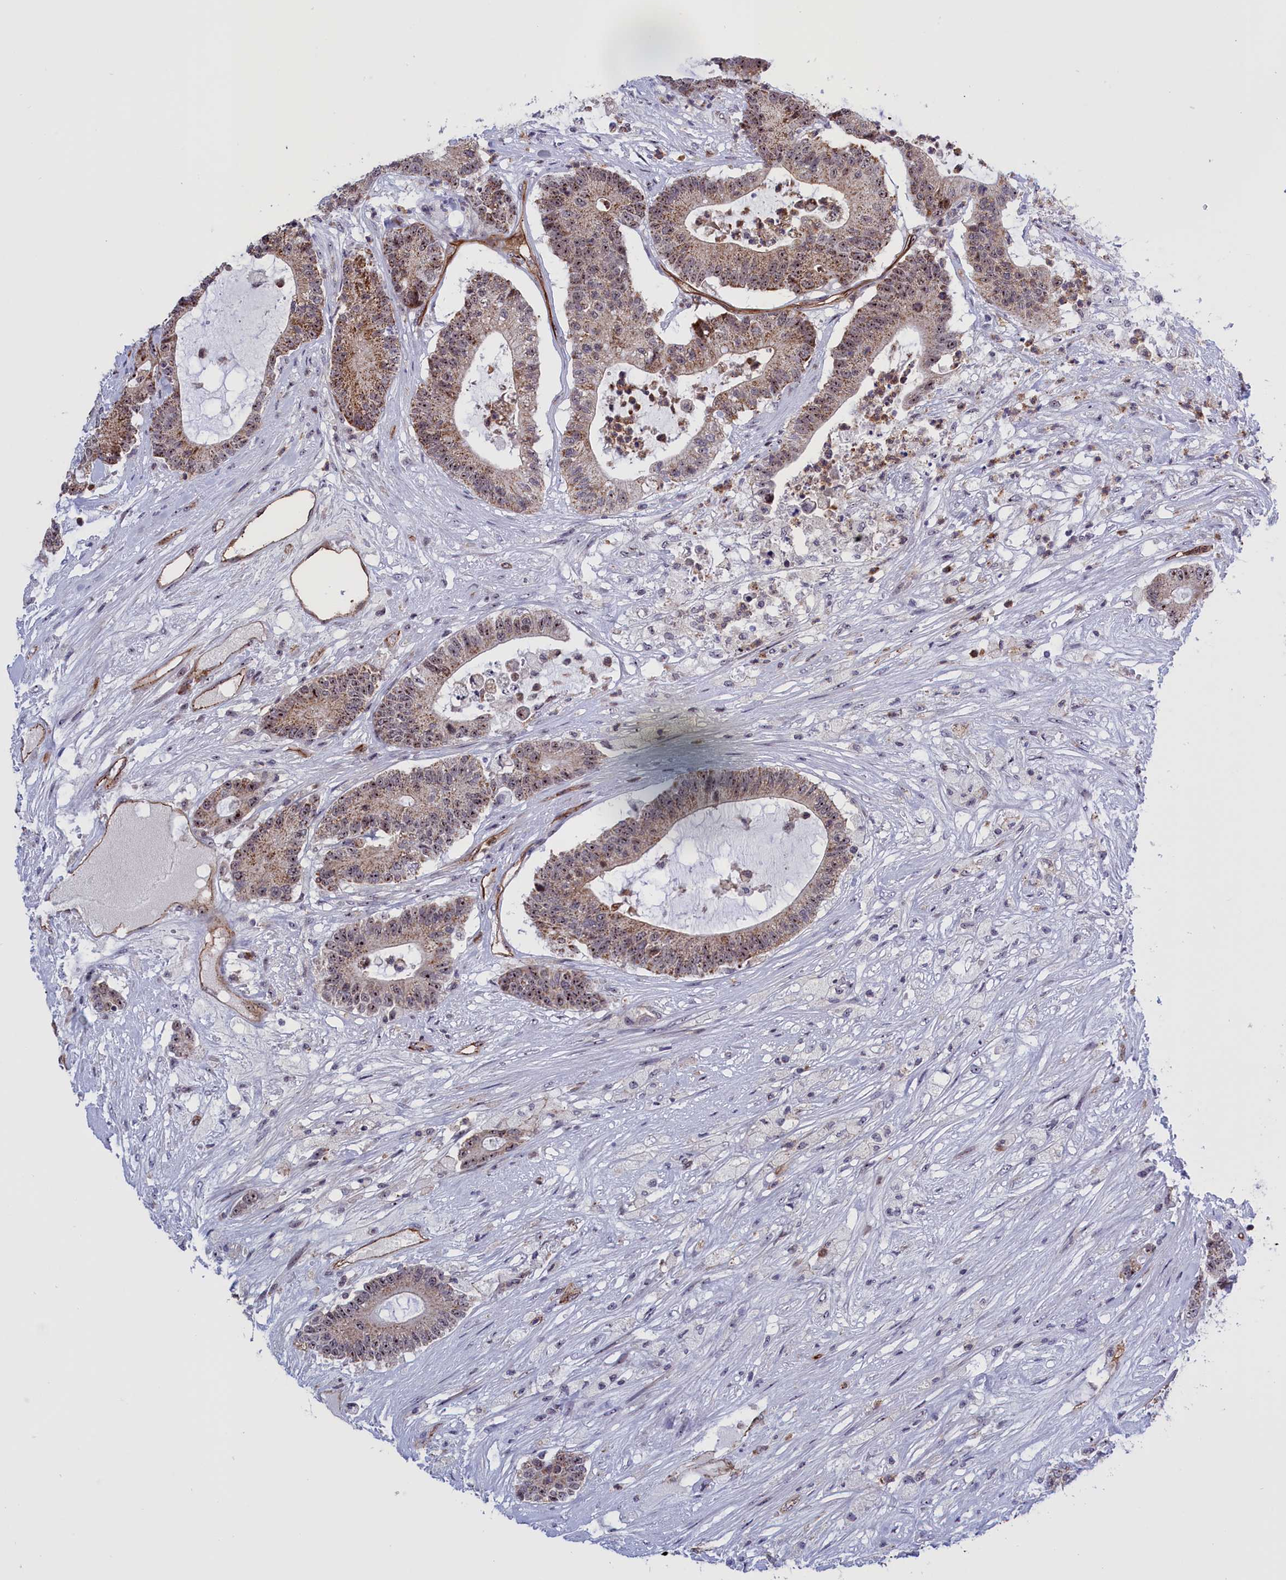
{"staining": {"intensity": "moderate", "quantity": ">75%", "location": "cytoplasmic/membranous,nuclear"}, "tissue": "colorectal cancer", "cell_type": "Tumor cells", "image_type": "cancer", "snomed": [{"axis": "morphology", "description": "Adenocarcinoma, NOS"}, {"axis": "topography", "description": "Colon"}], "caption": "Moderate cytoplasmic/membranous and nuclear positivity is present in approximately >75% of tumor cells in colorectal cancer.", "gene": "MPND", "patient": {"sex": "female", "age": 84}}